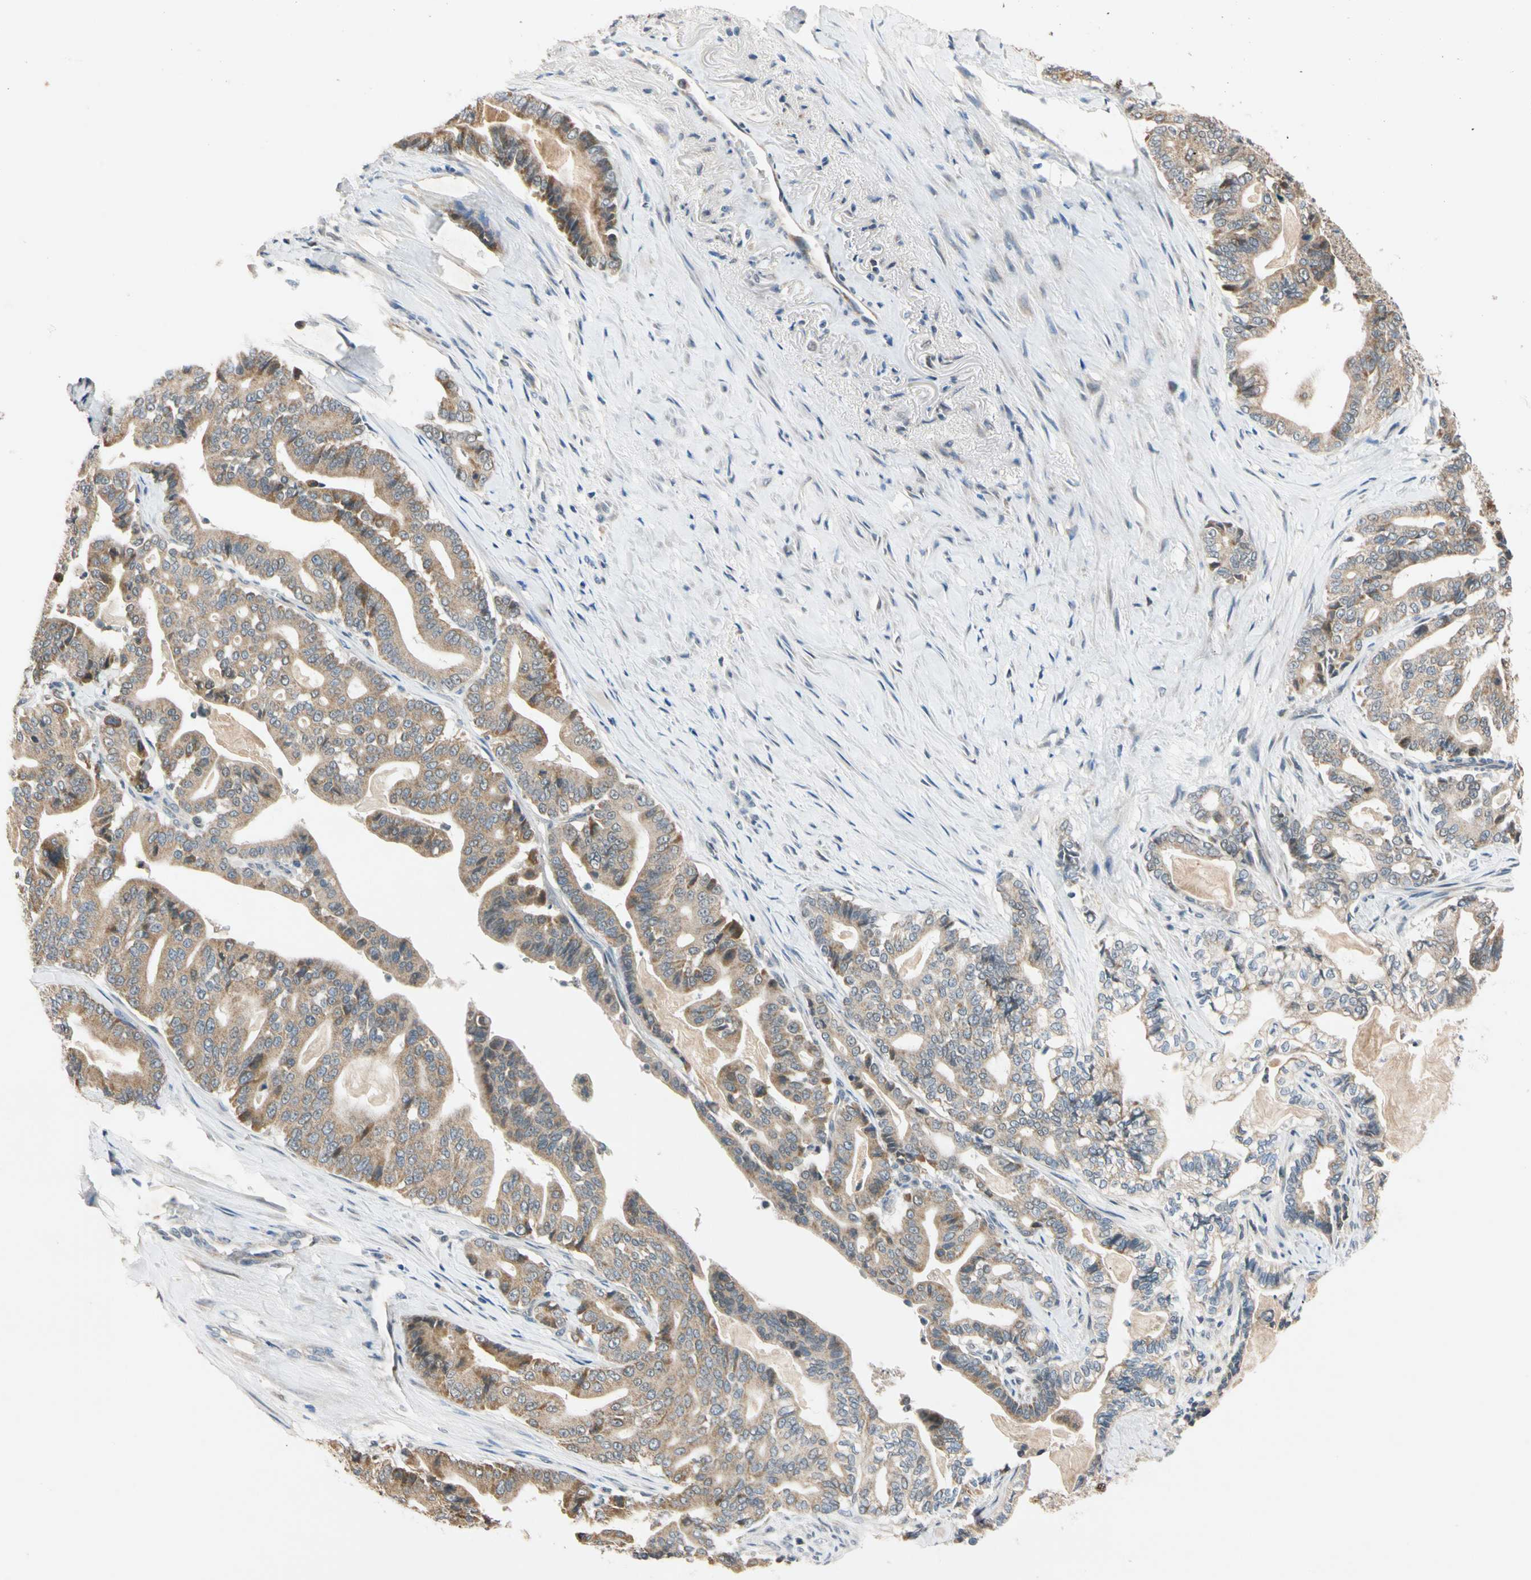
{"staining": {"intensity": "weak", "quantity": ">75%", "location": "cytoplasmic/membranous"}, "tissue": "pancreatic cancer", "cell_type": "Tumor cells", "image_type": "cancer", "snomed": [{"axis": "morphology", "description": "Adenocarcinoma, NOS"}, {"axis": "topography", "description": "Pancreas"}], "caption": "An image showing weak cytoplasmic/membranous staining in about >75% of tumor cells in pancreatic adenocarcinoma, as visualized by brown immunohistochemical staining.", "gene": "RIOX2", "patient": {"sex": "male", "age": 63}}